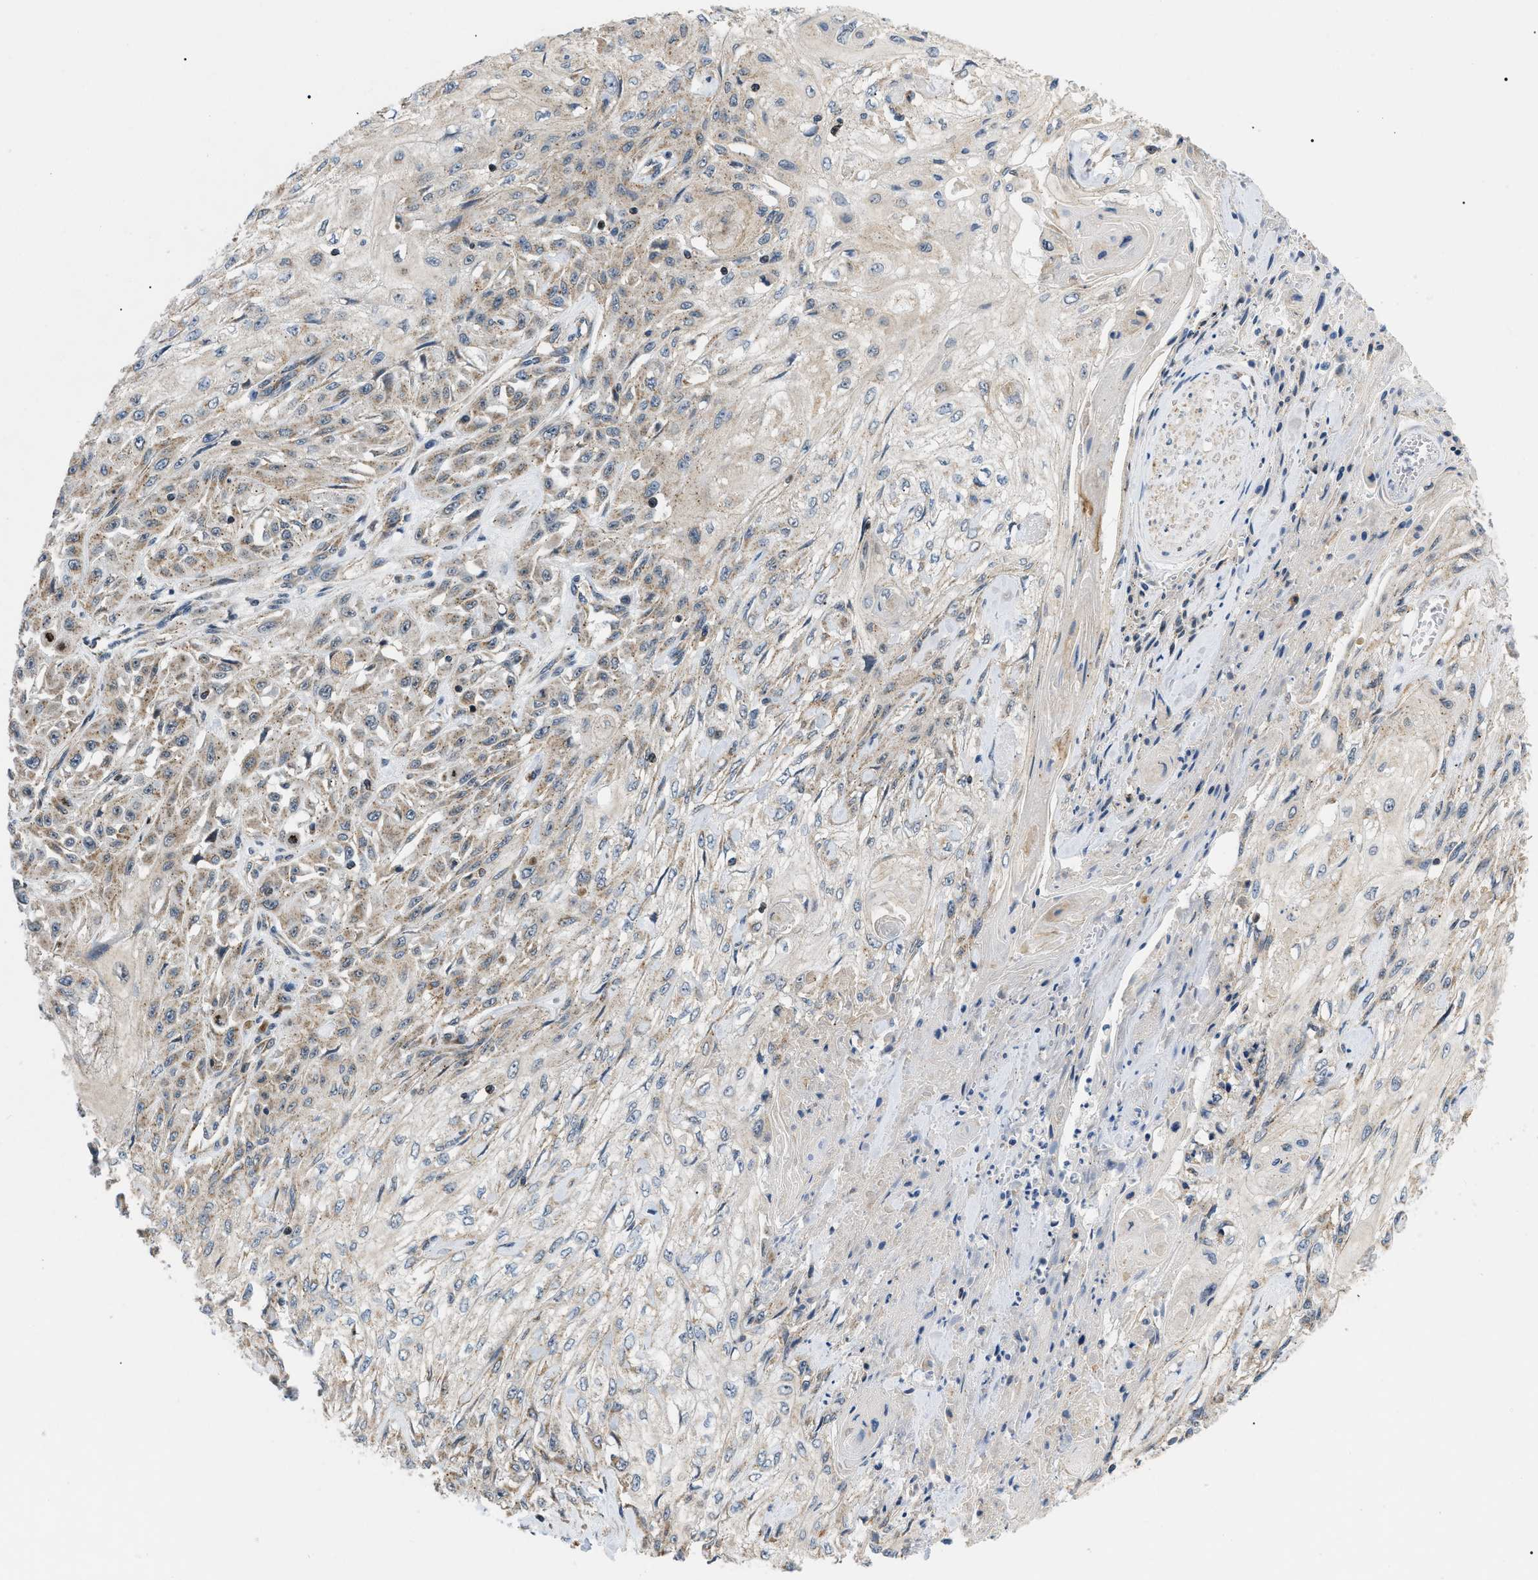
{"staining": {"intensity": "weak", "quantity": "25%-75%", "location": "cytoplasmic/membranous"}, "tissue": "skin cancer", "cell_type": "Tumor cells", "image_type": "cancer", "snomed": [{"axis": "morphology", "description": "Squamous cell carcinoma, NOS"}, {"axis": "morphology", "description": "Squamous cell carcinoma, metastatic, NOS"}, {"axis": "topography", "description": "Skin"}, {"axis": "topography", "description": "Lymph node"}], "caption": "This photomicrograph demonstrates skin squamous cell carcinoma stained with immunohistochemistry to label a protein in brown. The cytoplasmic/membranous of tumor cells show weak positivity for the protein. Nuclei are counter-stained blue.", "gene": "ZBTB11", "patient": {"sex": "male", "age": 75}}